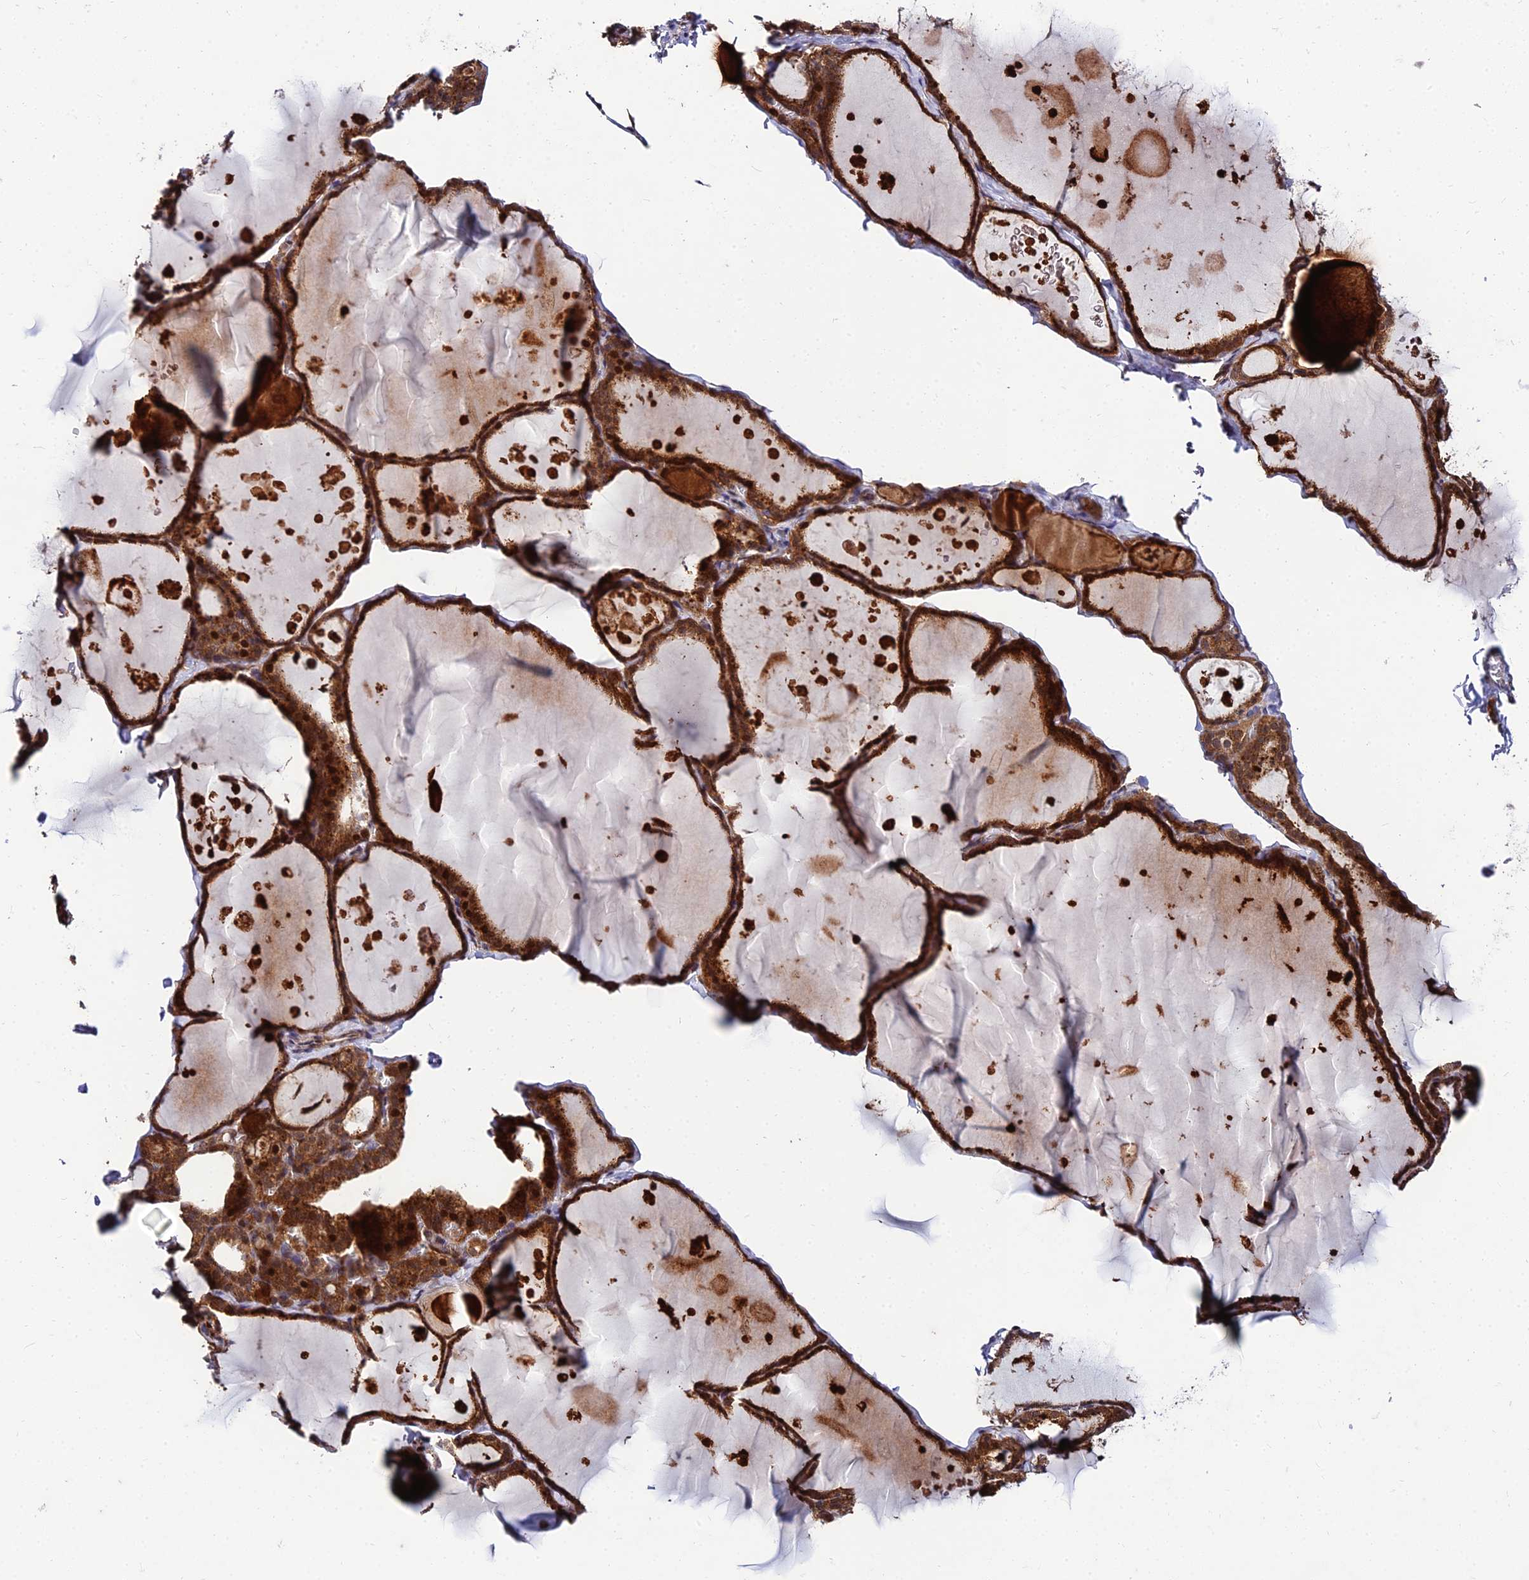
{"staining": {"intensity": "strong", "quantity": ">75%", "location": "cytoplasmic/membranous,nuclear"}, "tissue": "thyroid gland", "cell_type": "Glandular cells", "image_type": "normal", "snomed": [{"axis": "morphology", "description": "Normal tissue, NOS"}, {"axis": "topography", "description": "Thyroid gland"}], "caption": "IHC (DAB (3,3'-diaminobenzidine)) staining of unremarkable human thyroid gland demonstrates strong cytoplasmic/membranous,nuclear protein expression in about >75% of glandular cells. The protein is shown in brown color, while the nuclei are stained blue.", "gene": "MKKS", "patient": {"sex": "male", "age": 56}}